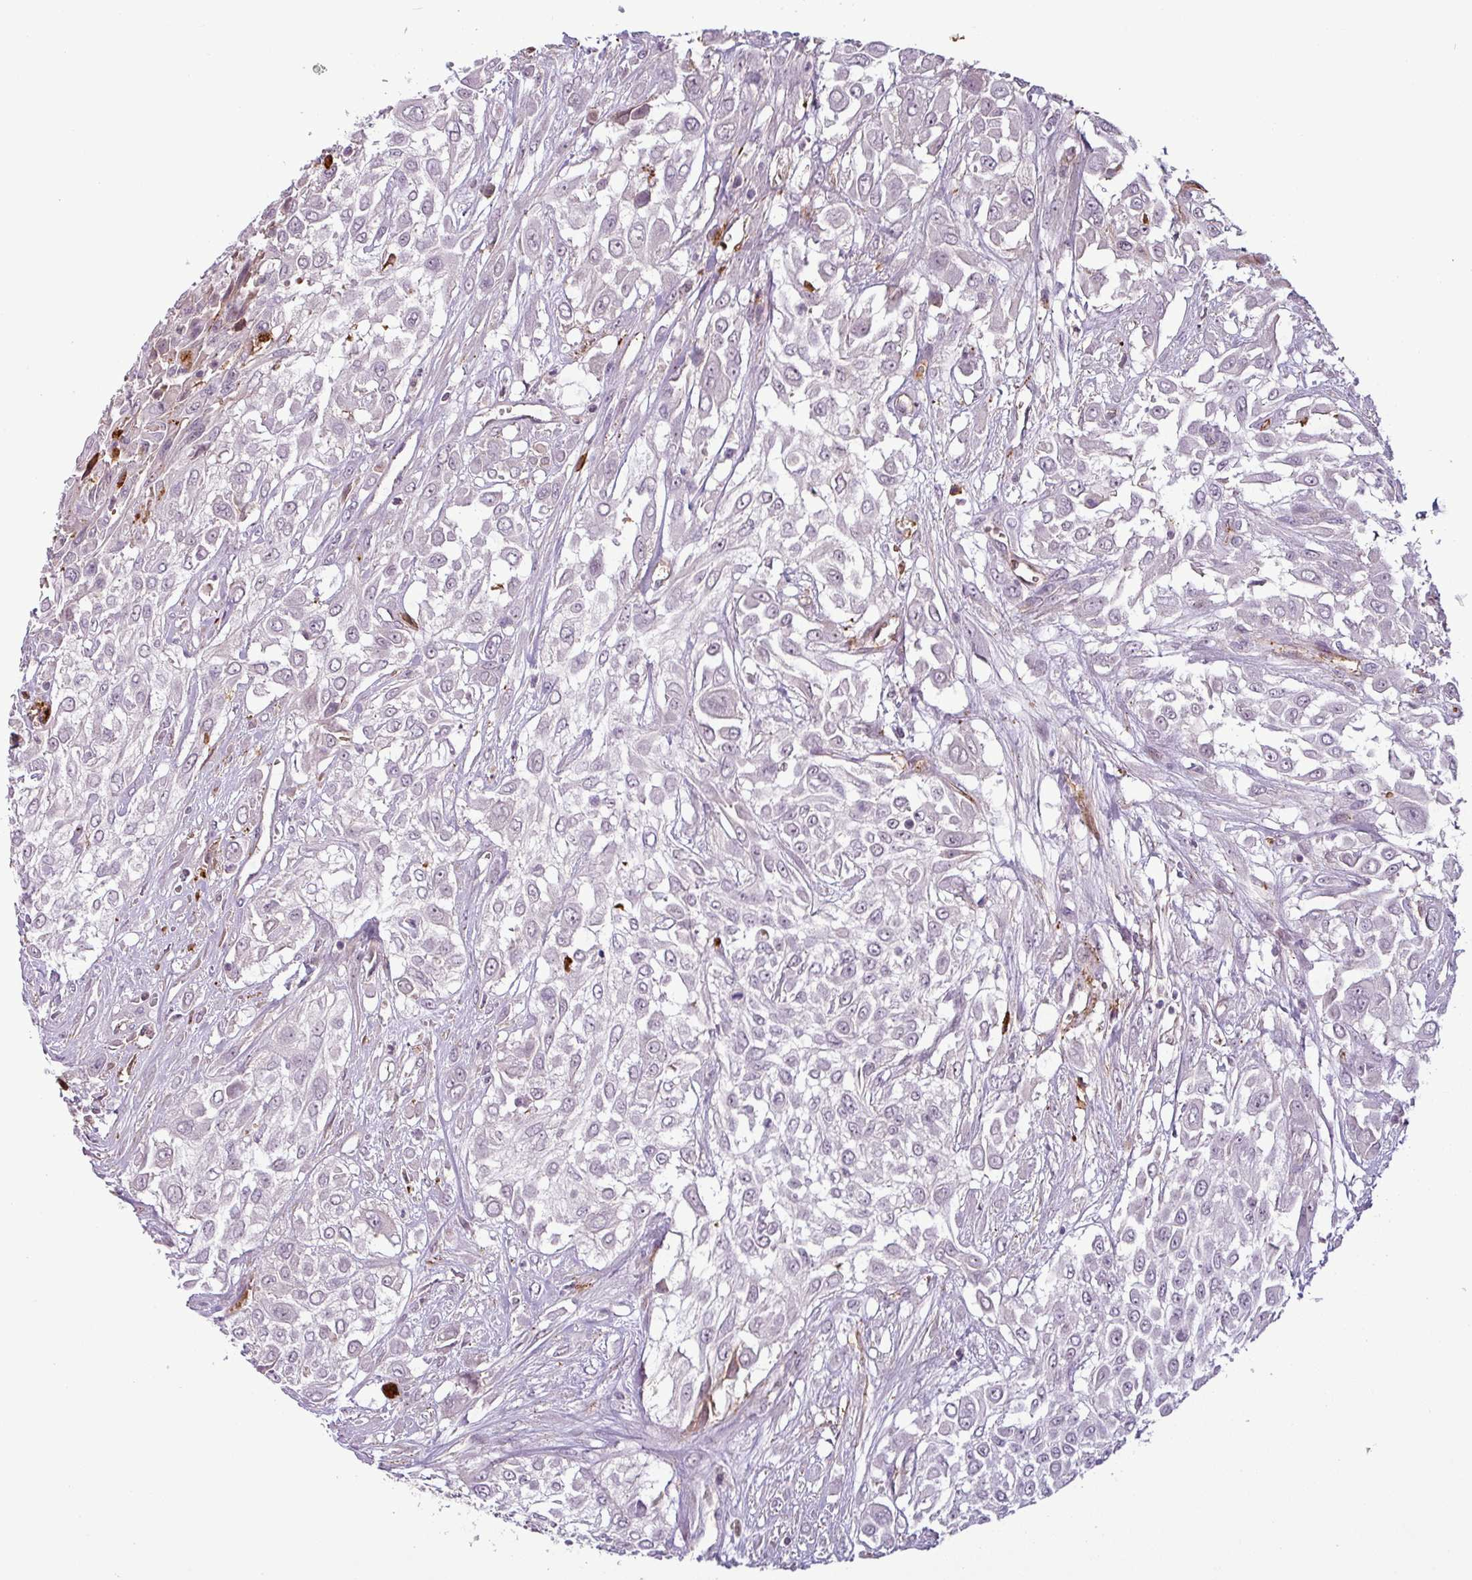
{"staining": {"intensity": "negative", "quantity": "none", "location": "none"}, "tissue": "urothelial cancer", "cell_type": "Tumor cells", "image_type": "cancer", "snomed": [{"axis": "morphology", "description": "Urothelial carcinoma, High grade"}, {"axis": "topography", "description": "Urinary bladder"}], "caption": "Urothelial carcinoma (high-grade) was stained to show a protein in brown. There is no significant expression in tumor cells.", "gene": "APOC1", "patient": {"sex": "male", "age": 57}}